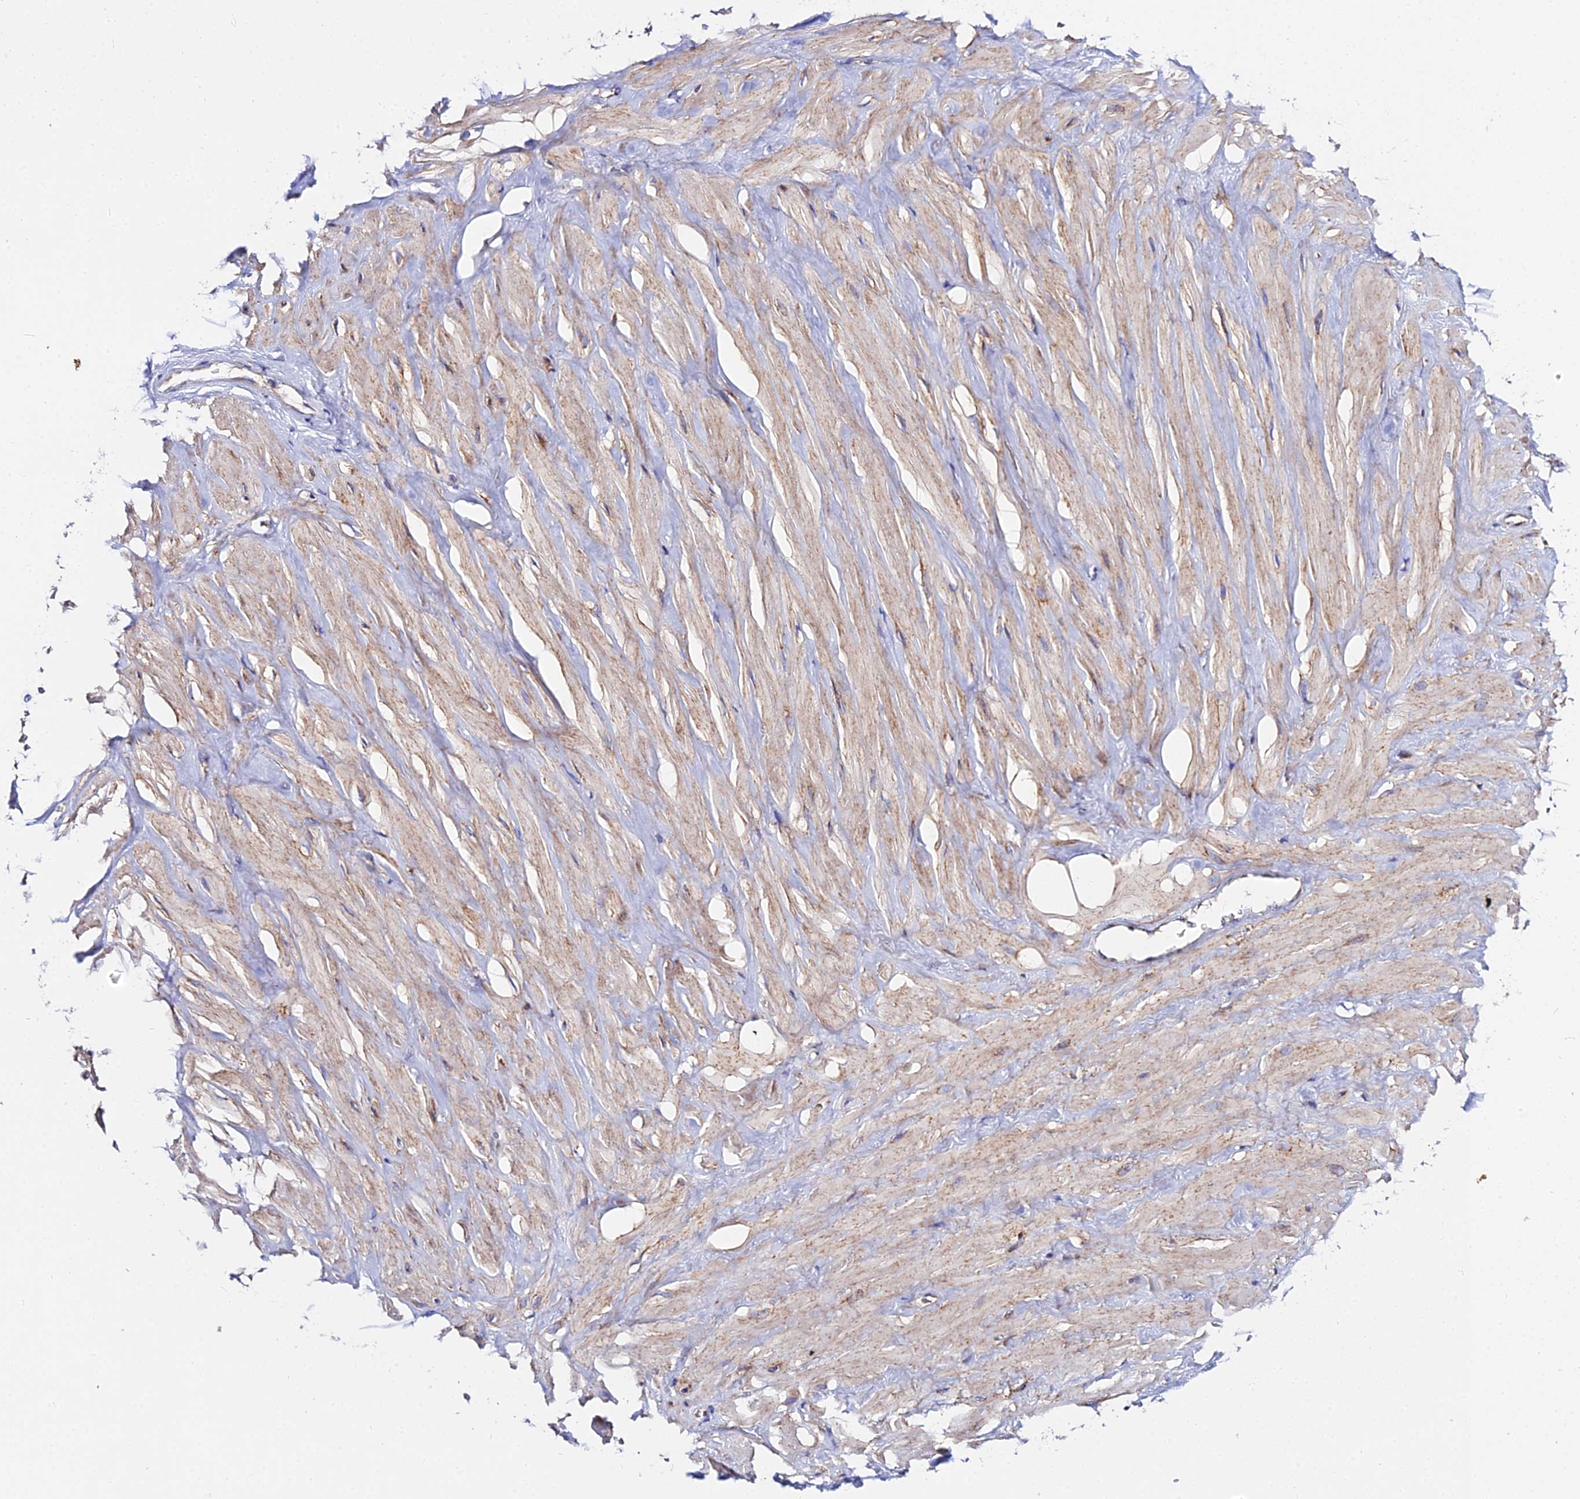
{"staining": {"intensity": "moderate", "quantity": ">75%", "location": "nuclear"}, "tissue": "adipose tissue", "cell_type": "Adipocytes", "image_type": "normal", "snomed": [{"axis": "morphology", "description": "Normal tissue, NOS"}, {"axis": "topography", "description": "Soft tissue"}, {"axis": "topography", "description": "Adipose tissue"}, {"axis": "topography", "description": "Vascular tissue"}, {"axis": "topography", "description": "Peripheral nerve tissue"}], "caption": "Immunohistochemical staining of benign adipose tissue exhibits medium levels of moderate nuclear positivity in about >75% of adipocytes.", "gene": "ZNF573", "patient": {"sex": "male", "age": 46}}